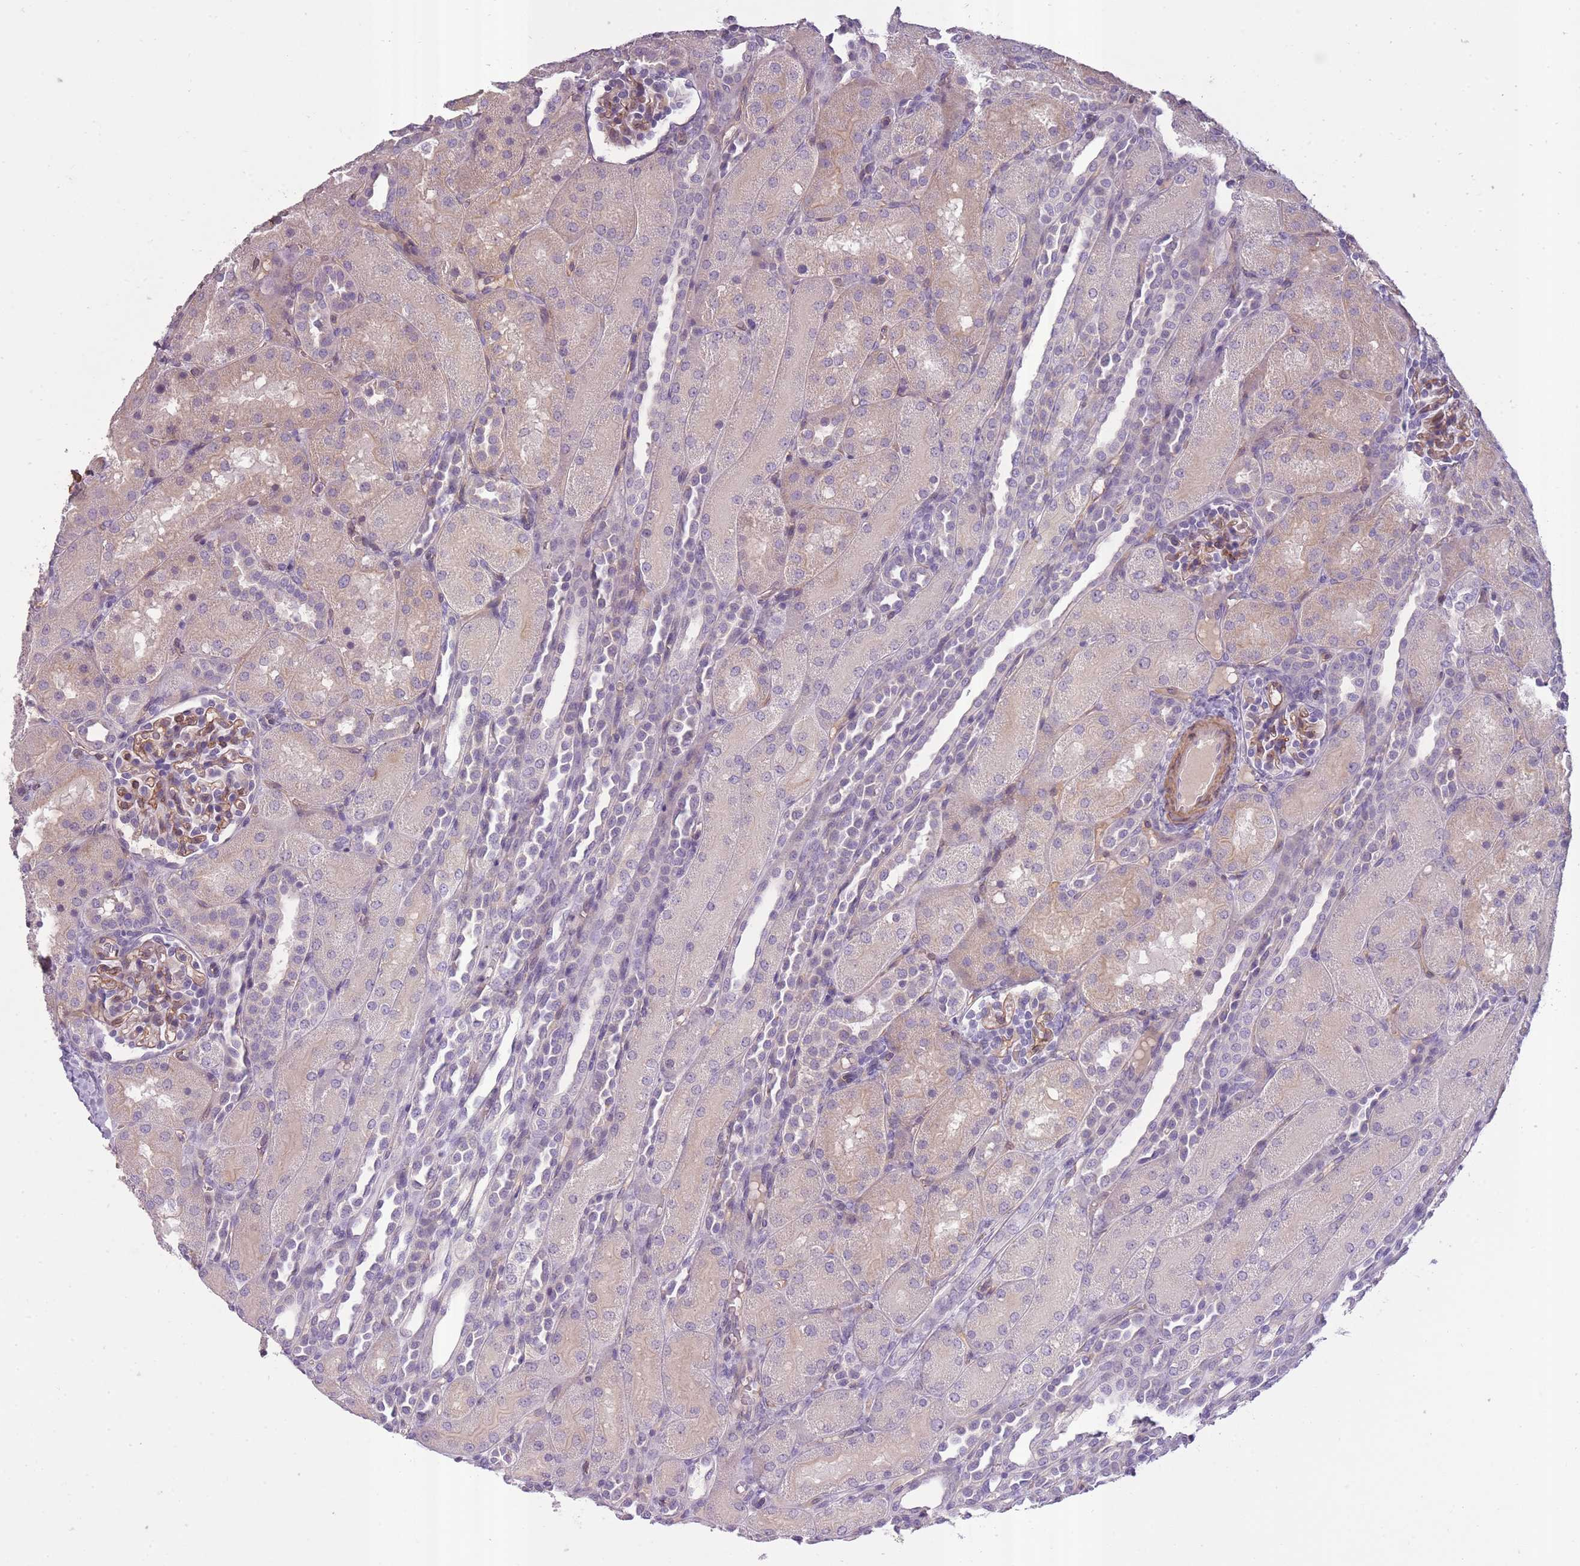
{"staining": {"intensity": "moderate", "quantity": "<25%", "location": "cytoplasmic/membranous"}, "tissue": "kidney", "cell_type": "Cells in glomeruli", "image_type": "normal", "snomed": [{"axis": "morphology", "description": "Normal tissue, NOS"}, {"axis": "topography", "description": "Kidney"}], "caption": "Human kidney stained with a brown dye displays moderate cytoplasmic/membranous positive staining in about <25% of cells in glomeruli.", "gene": "SLC8A2", "patient": {"sex": "male", "age": 1}}